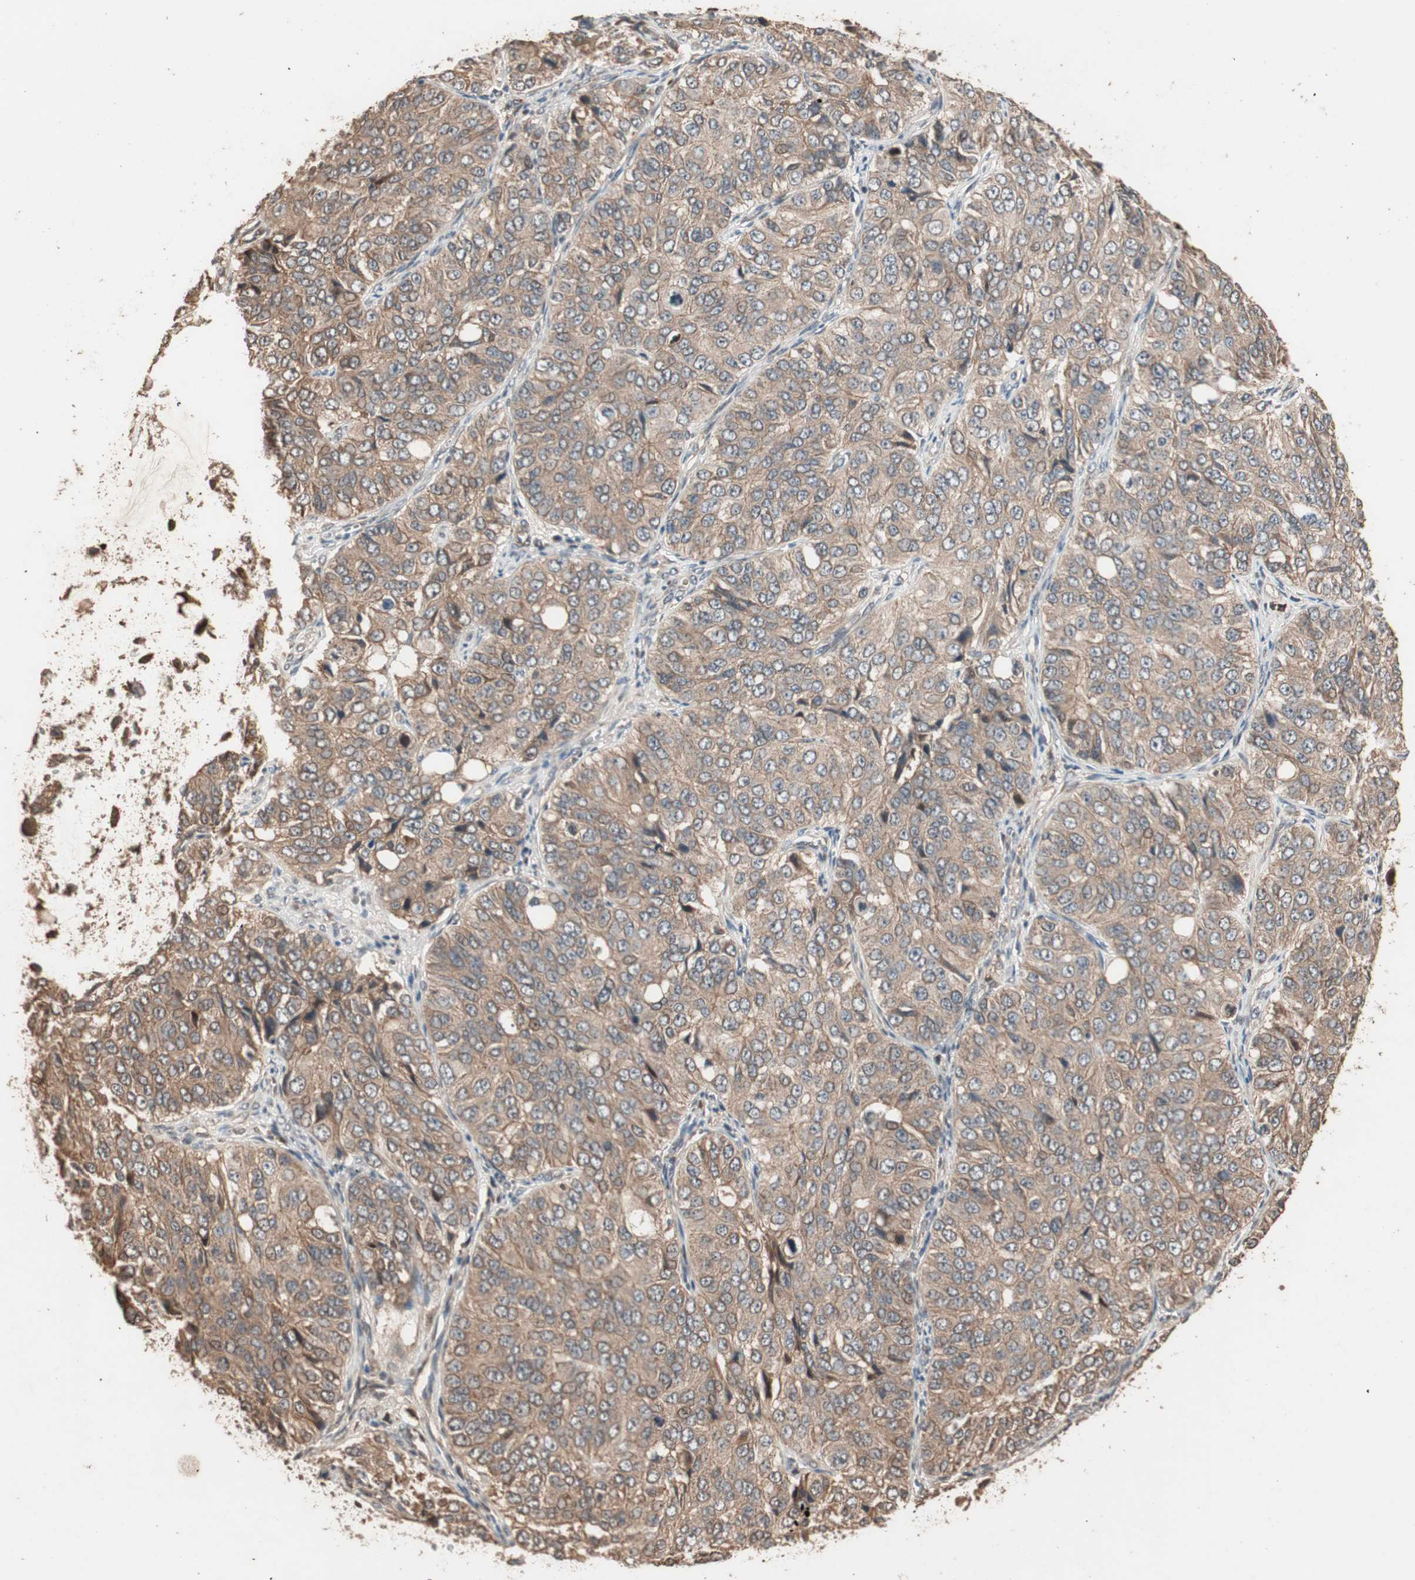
{"staining": {"intensity": "moderate", "quantity": ">75%", "location": "cytoplasmic/membranous"}, "tissue": "ovarian cancer", "cell_type": "Tumor cells", "image_type": "cancer", "snomed": [{"axis": "morphology", "description": "Carcinoma, endometroid"}, {"axis": "topography", "description": "Ovary"}], "caption": "Ovarian cancer (endometroid carcinoma) tissue demonstrates moderate cytoplasmic/membranous expression in approximately >75% of tumor cells The staining is performed using DAB (3,3'-diaminobenzidine) brown chromogen to label protein expression. The nuclei are counter-stained blue using hematoxylin.", "gene": "USP20", "patient": {"sex": "female", "age": 51}}